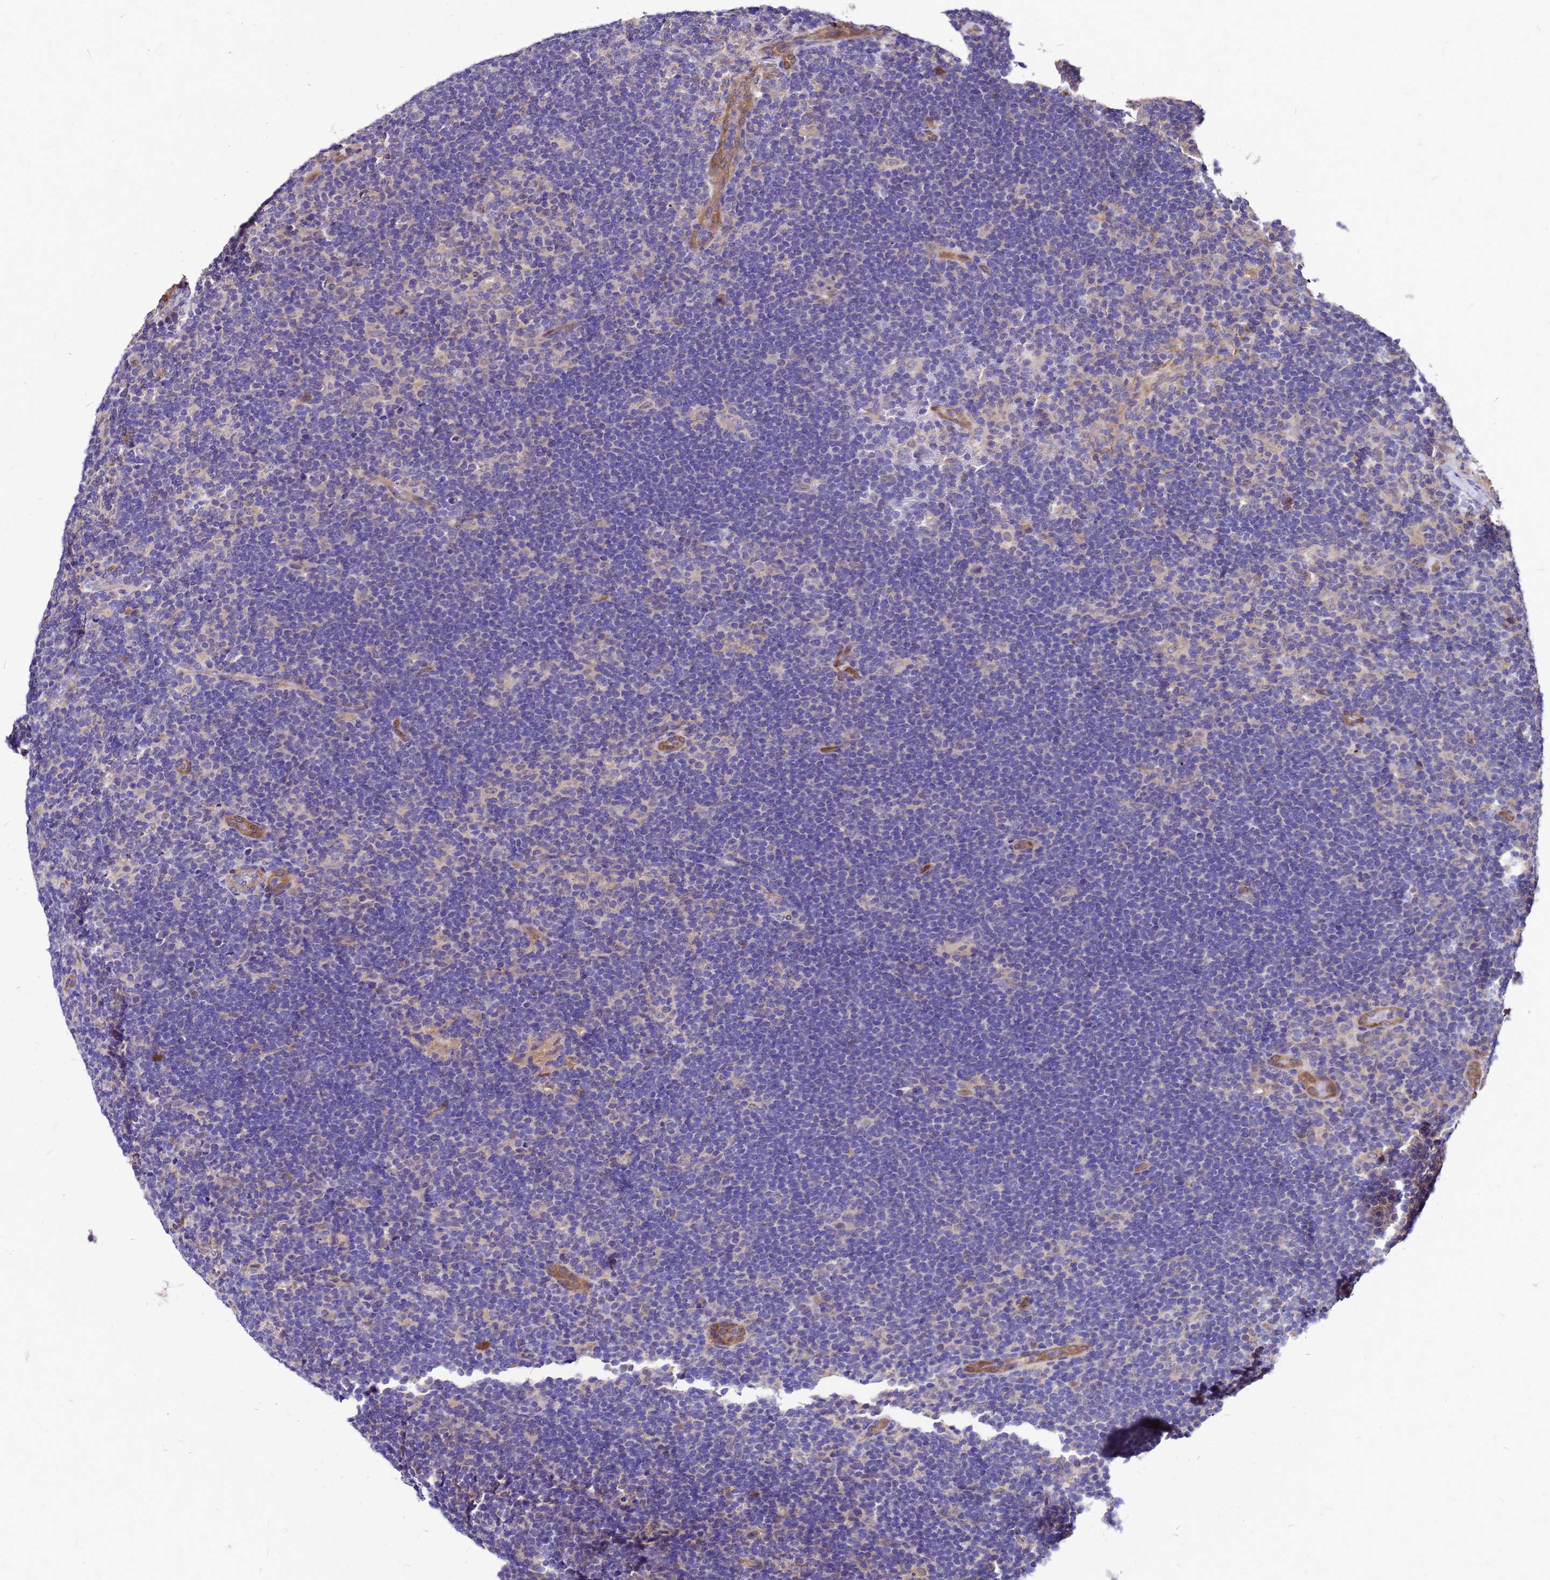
{"staining": {"intensity": "negative", "quantity": "none", "location": "none"}, "tissue": "lymphoma", "cell_type": "Tumor cells", "image_type": "cancer", "snomed": [{"axis": "morphology", "description": "Hodgkin's disease, NOS"}, {"axis": "topography", "description": "Lymph node"}], "caption": "Immunohistochemical staining of lymphoma exhibits no significant expression in tumor cells.", "gene": "DUSP23", "patient": {"sex": "female", "age": 57}}